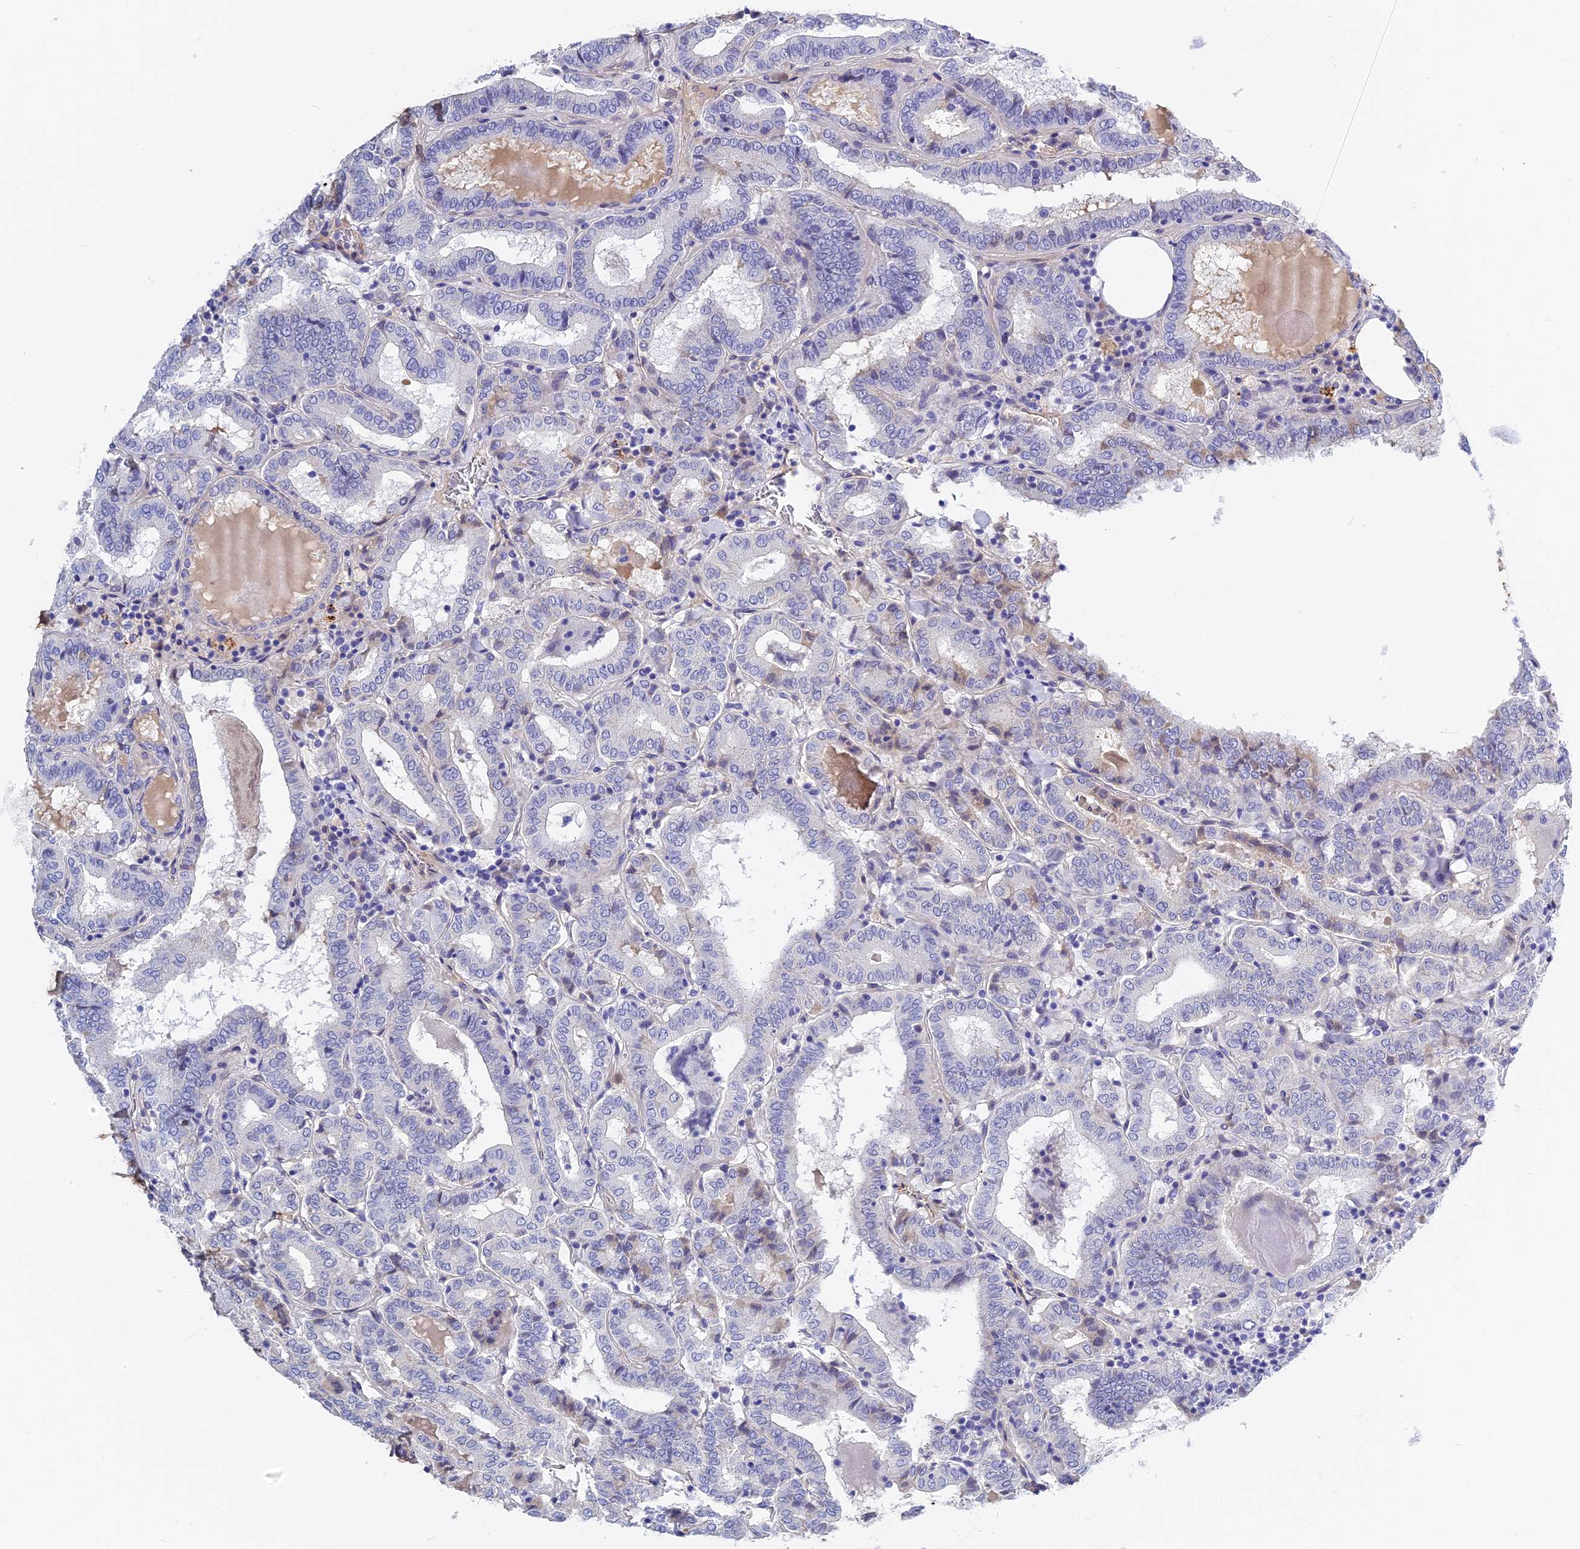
{"staining": {"intensity": "negative", "quantity": "none", "location": "none"}, "tissue": "thyroid cancer", "cell_type": "Tumor cells", "image_type": "cancer", "snomed": [{"axis": "morphology", "description": "Papillary adenocarcinoma, NOS"}, {"axis": "topography", "description": "Thyroid gland"}], "caption": "Immunohistochemistry (IHC) photomicrograph of human thyroid papillary adenocarcinoma stained for a protein (brown), which shows no expression in tumor cells.", "gene": "ITIH1", "patient": {"sex": "female", "age": 72}}